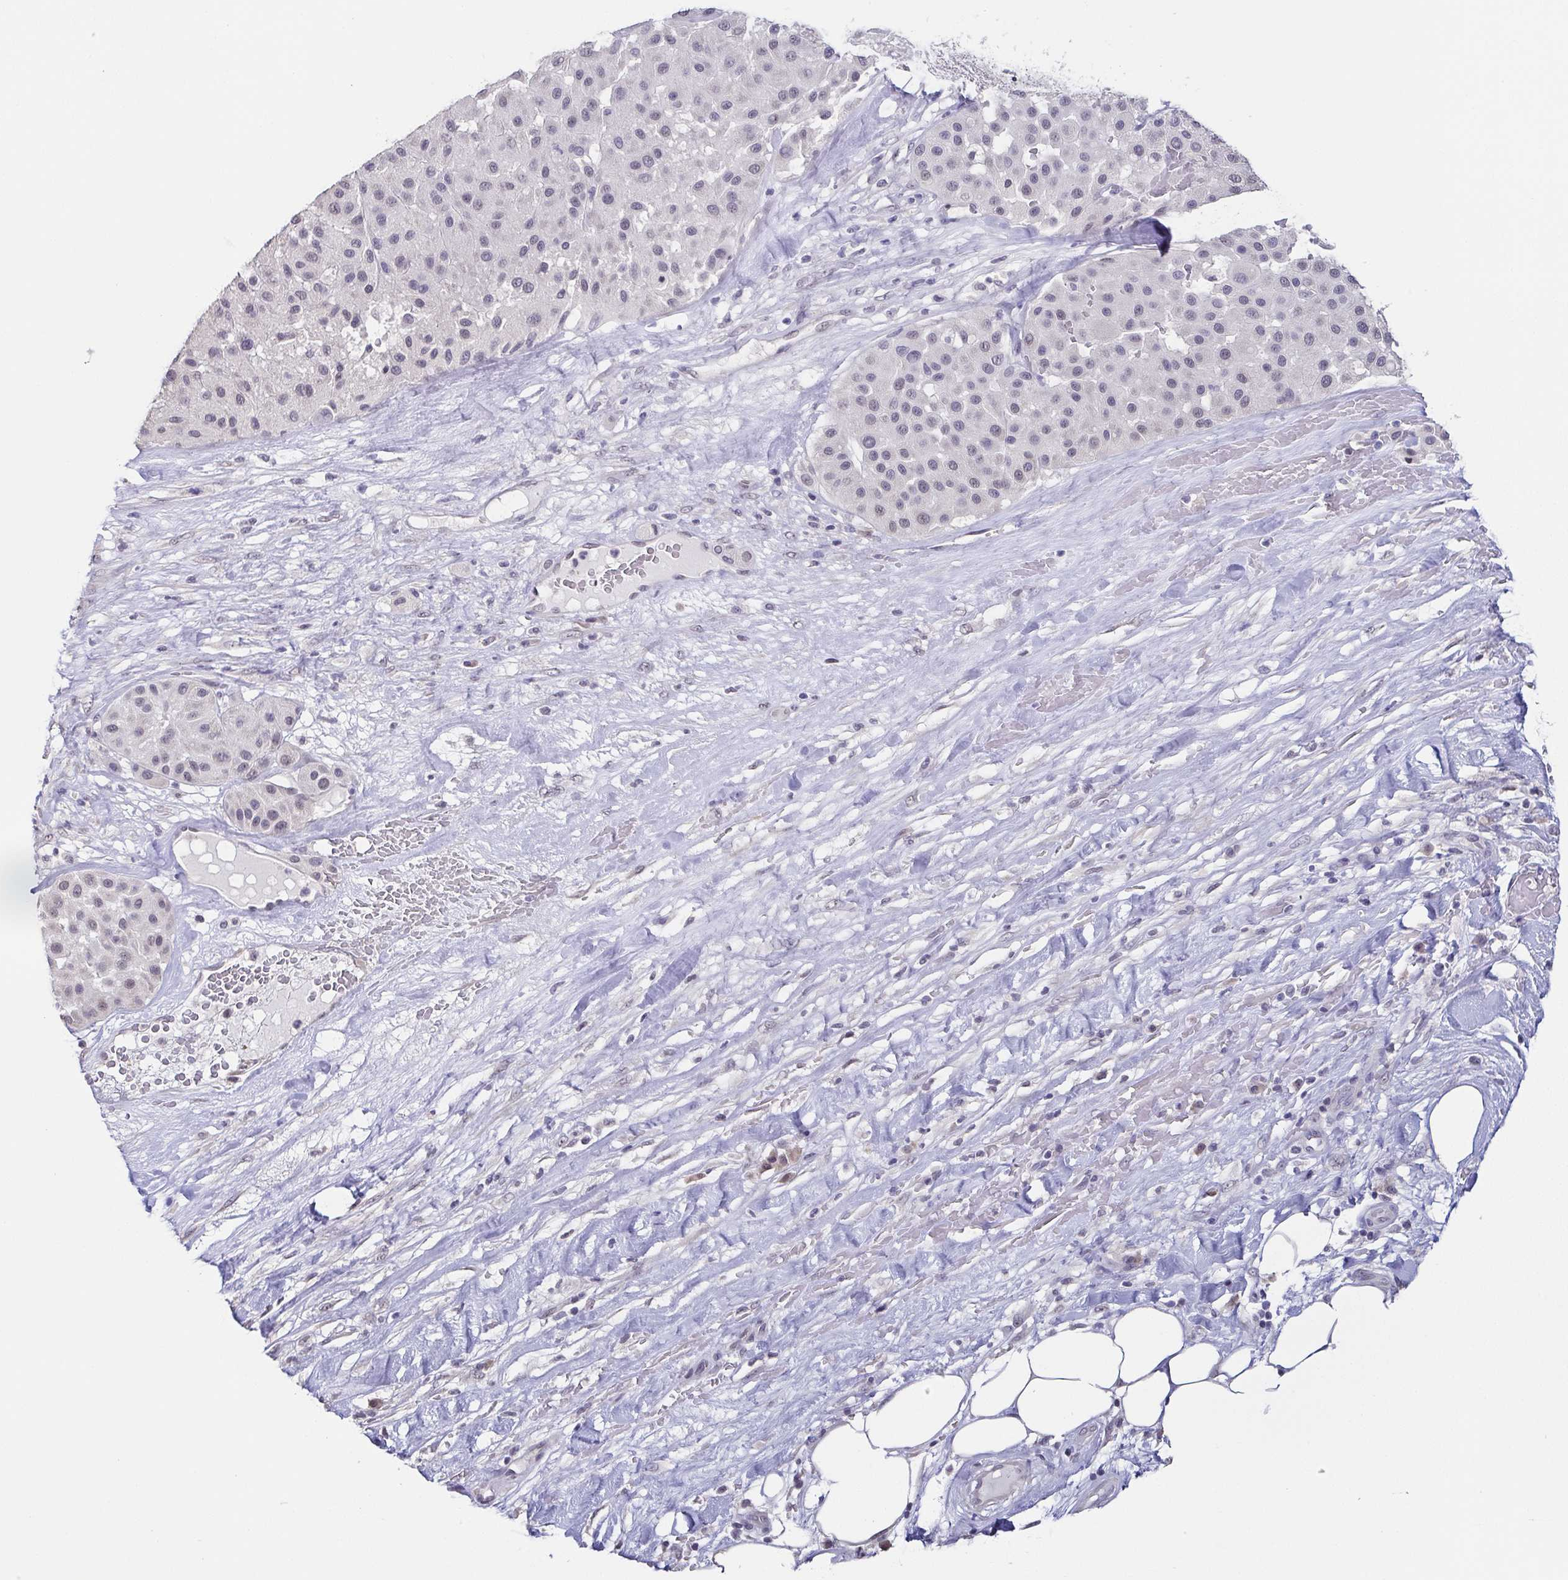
{"staining": {"intensity": "weak", "quantity": "<25%", "location": "nuclear"}, "tissue": "melanoma", "cell_type": "Tumor cells", "image_type": "cancer", "snomed": [{"axis": "morphology", "description": "Malignant melanoma, Metastatic site"}, {"axis": "topography", "description": "Smooth muscle"}], "caption": "This is an IHC micrograph of melanoma. There is no expression in tumor cells.", "gene": "NEFH", "patient": {"sex": "male", "age": 41}}